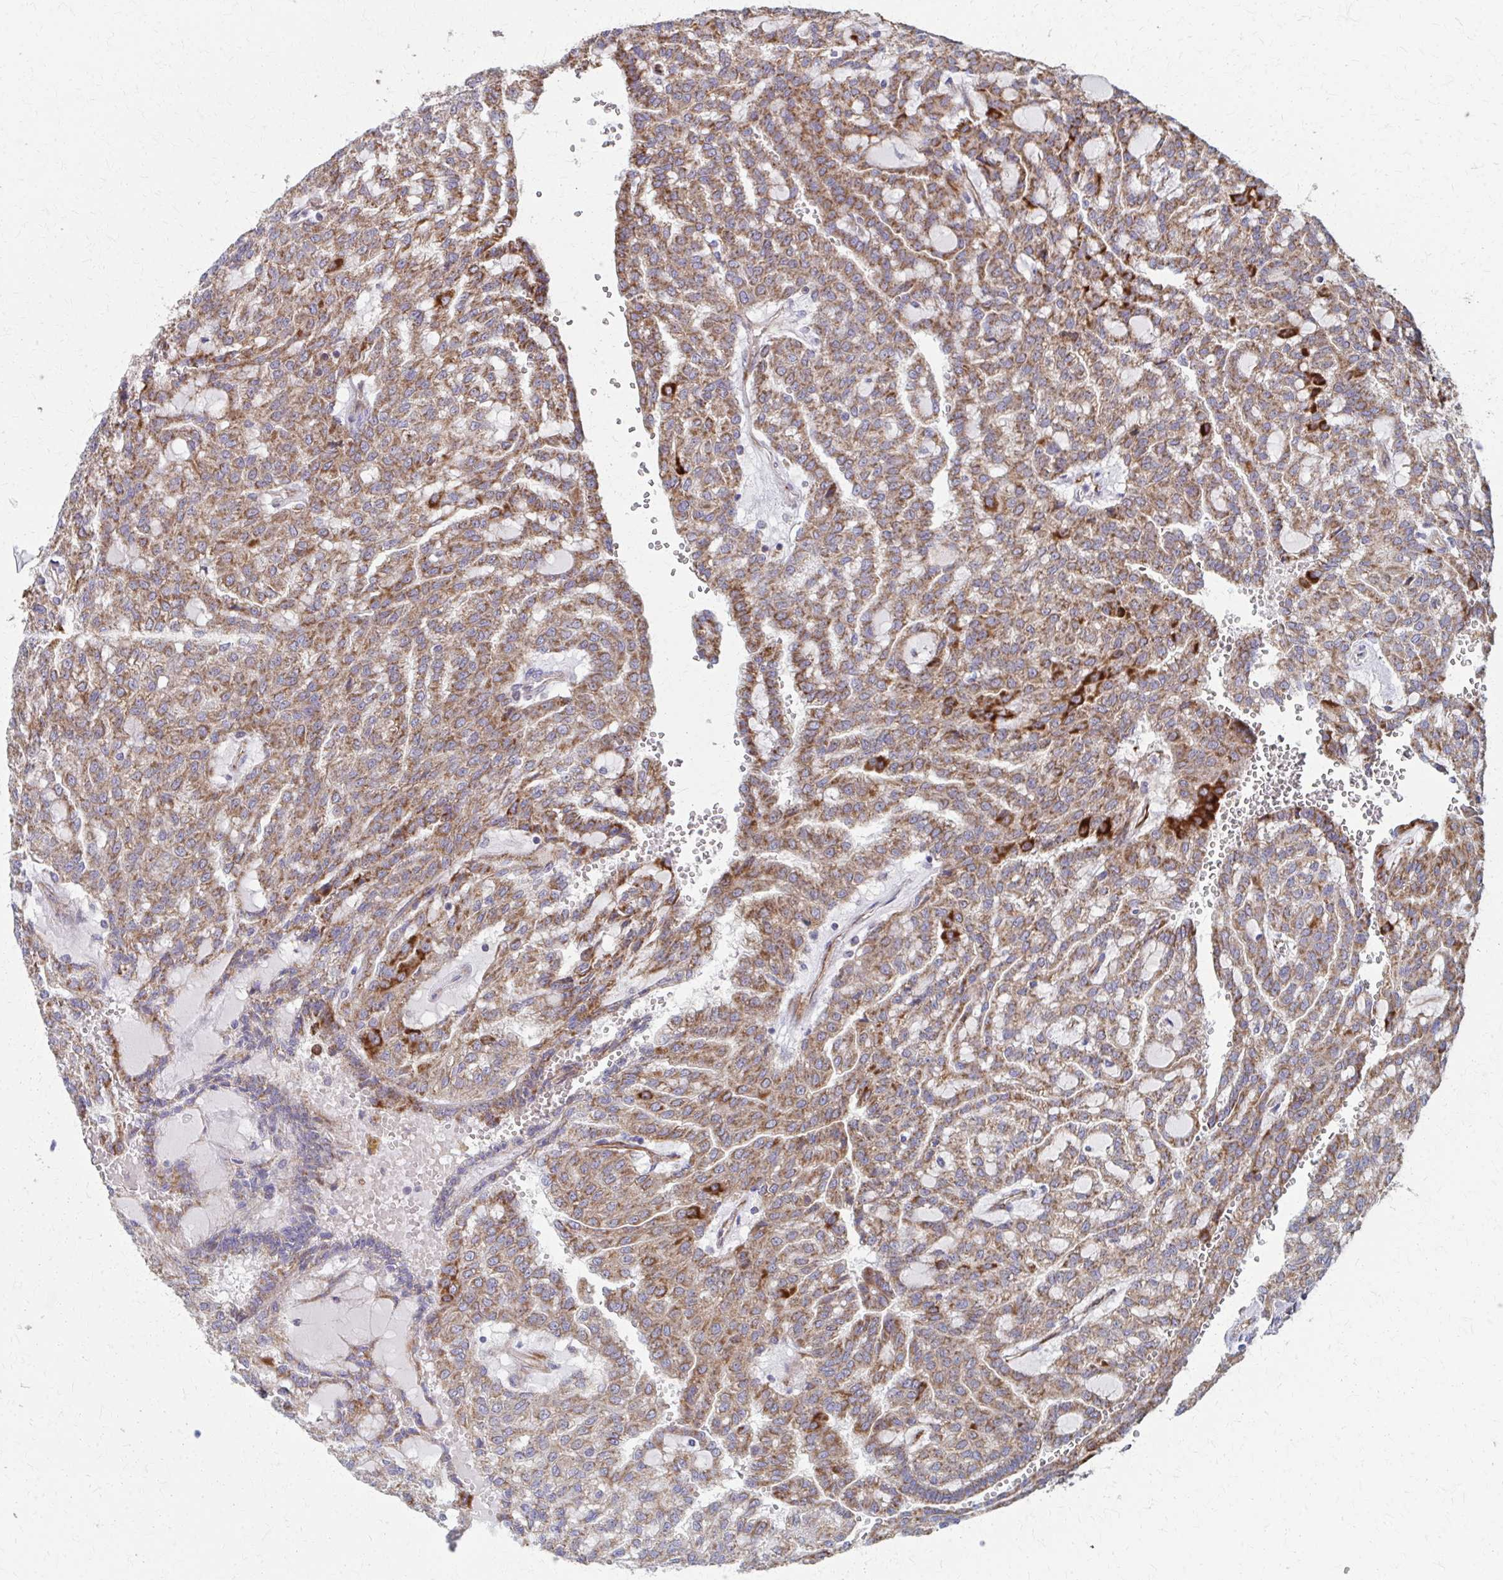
{"staining": {"intensity": "moderate", "quantity": ">75%", "location": "cytoplasmic/membranous"}, "tissue": "renal cancer", "cell_type": "Tumor cells", "image_type": "cancer", "snomed": [{"axis": "morphology", "description": "Adenocarcinoma, NOS"}, {"axis": "topography", "description": "Kidney"}], "caption": "The histopathology image displays staining of renal adenocarcinoma, revealing moderate cytoplasmic/membranous protein staining (brown color) within tumor cells.", "gene": "FAHD1", "patient": {"sex": "male", "age": 63}}